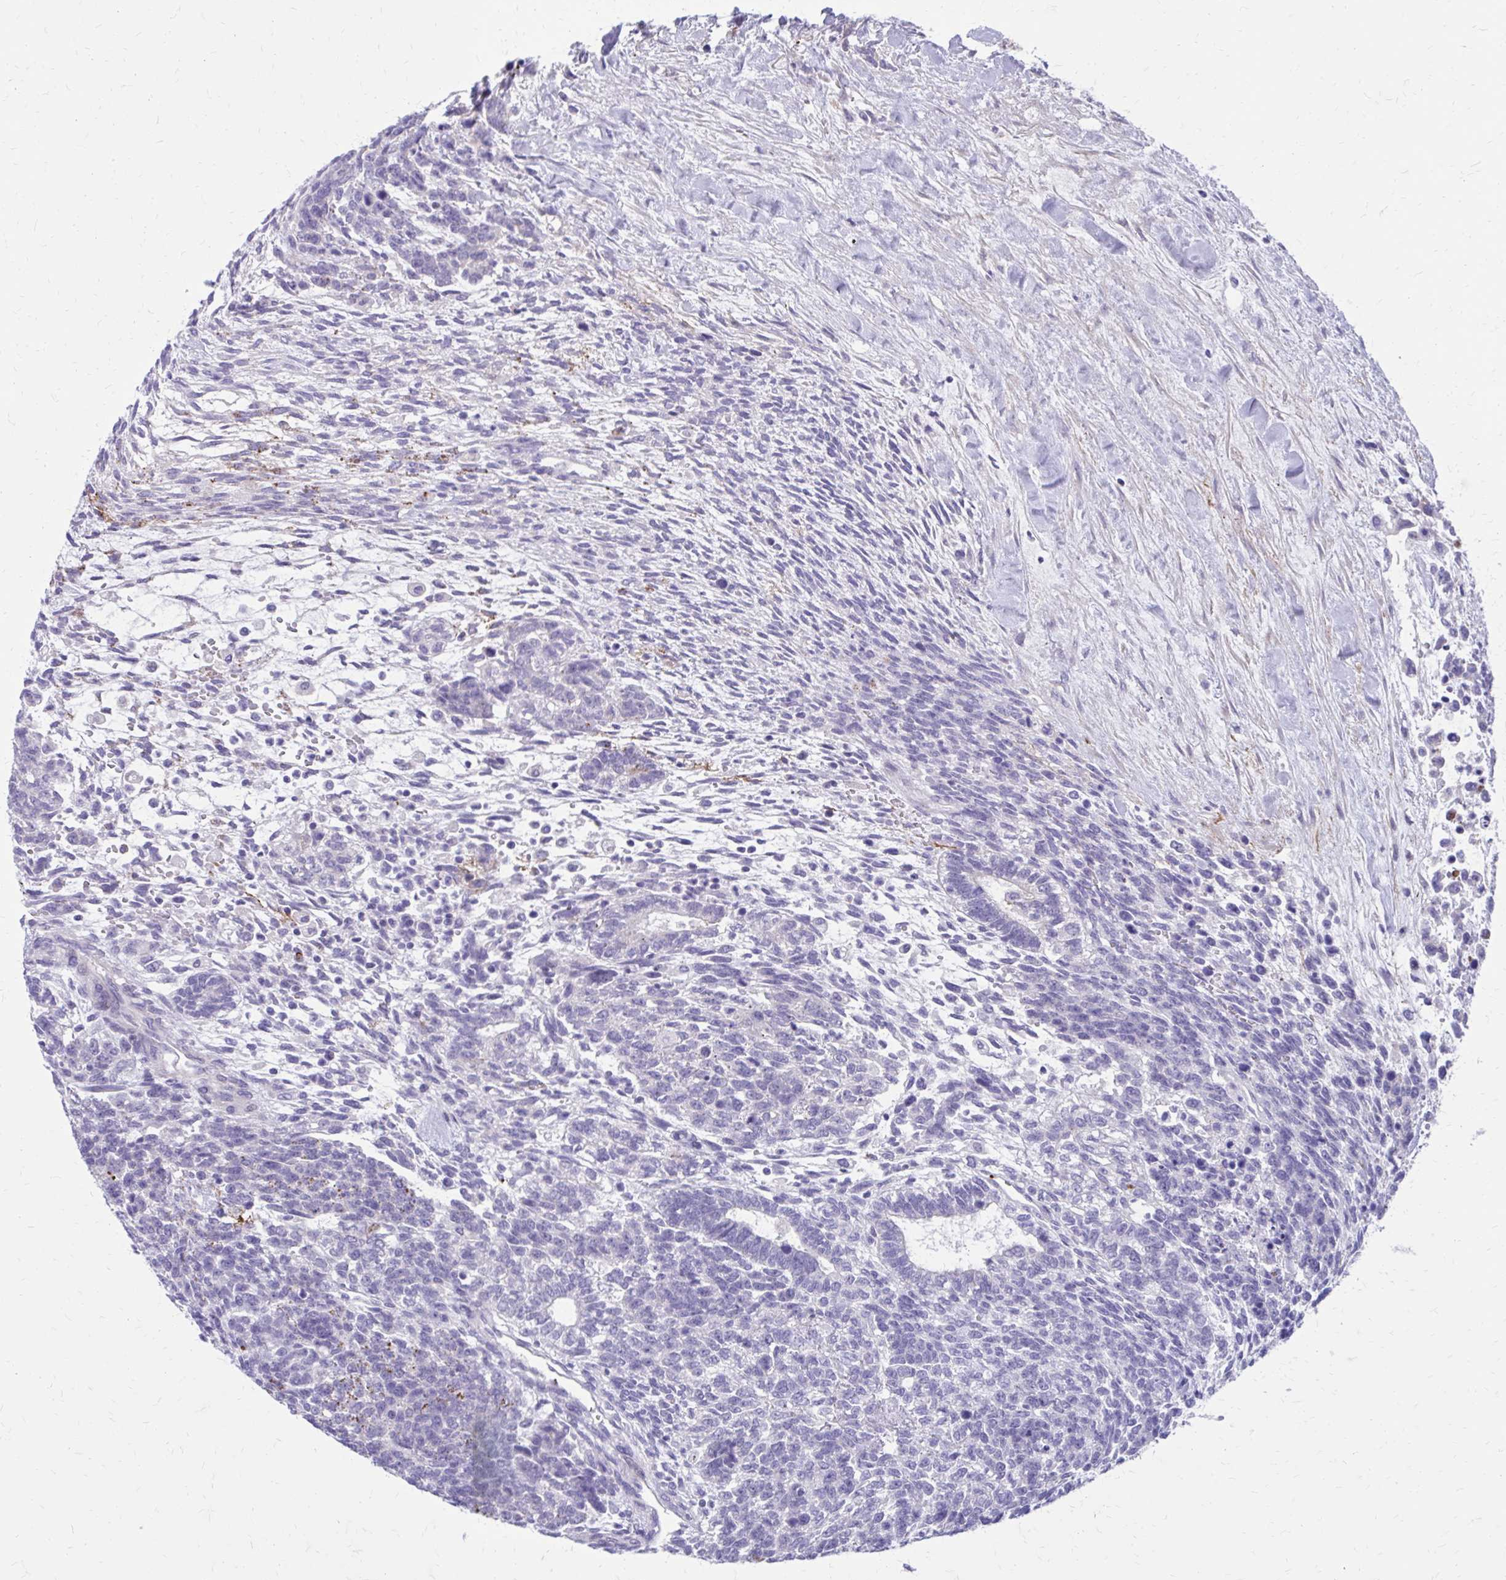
{"staining": {"intensity": "negative", "quantity": "none", "location": "none"}, "tissue": "testis cancer", "cell_type": "Tumor cells", "image_type": "cancer", "snomed": [{"axis": "morphology", "description": "Carcinoma, Embryonal, NOS"}, {"axis": "topography", "description": "Testis"}], "caption": "Tumor cells are negative for protein expression in human testis cancer (embryonal carcinoma).", "gene": "SATL1", "patient": {"sex": "male", "age": 23}}